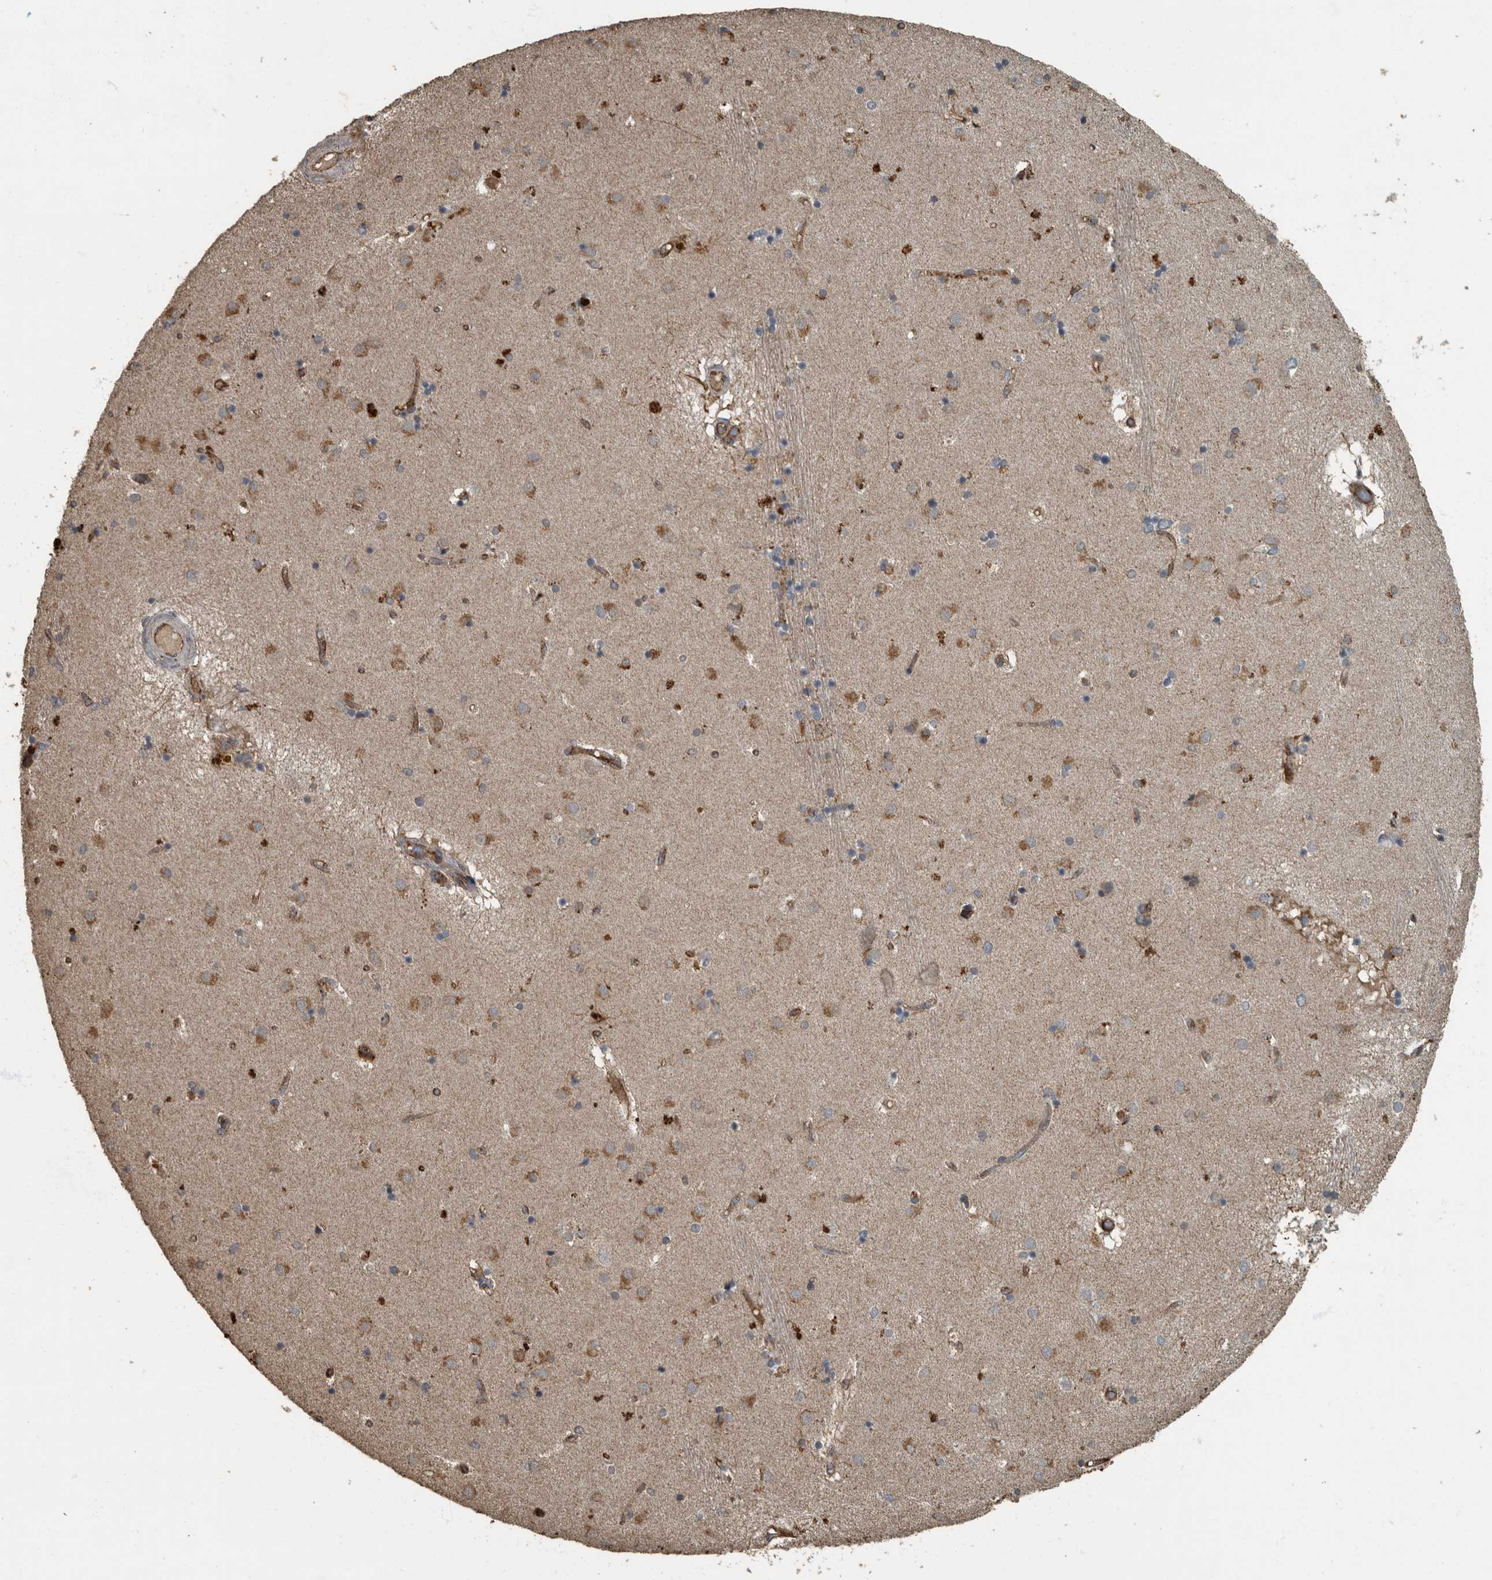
{"staining": {"intensity": "moderate", "quantity": "25%-75%", "location": "cytoplasmic/membranous"}, "tissue": "caudate", "cell_type": "Glial cells", "image_type": "normal", "snomed": [{"axis": "morphology", "description": "Normal tissue, NOS"}, {"axis": "topography", "description": "Lateral ventricle wall"}], "caption": "Immunohistochemistry (IHC) micrograph of normal caudate stained for a protein (brown), which exhibits medium levels of moderate cytoplasmic/membranous expression in approximately 25%-75% of glial cells.", "gene": "IL15RA", "patient": {"sex": "male", "age": 70}}